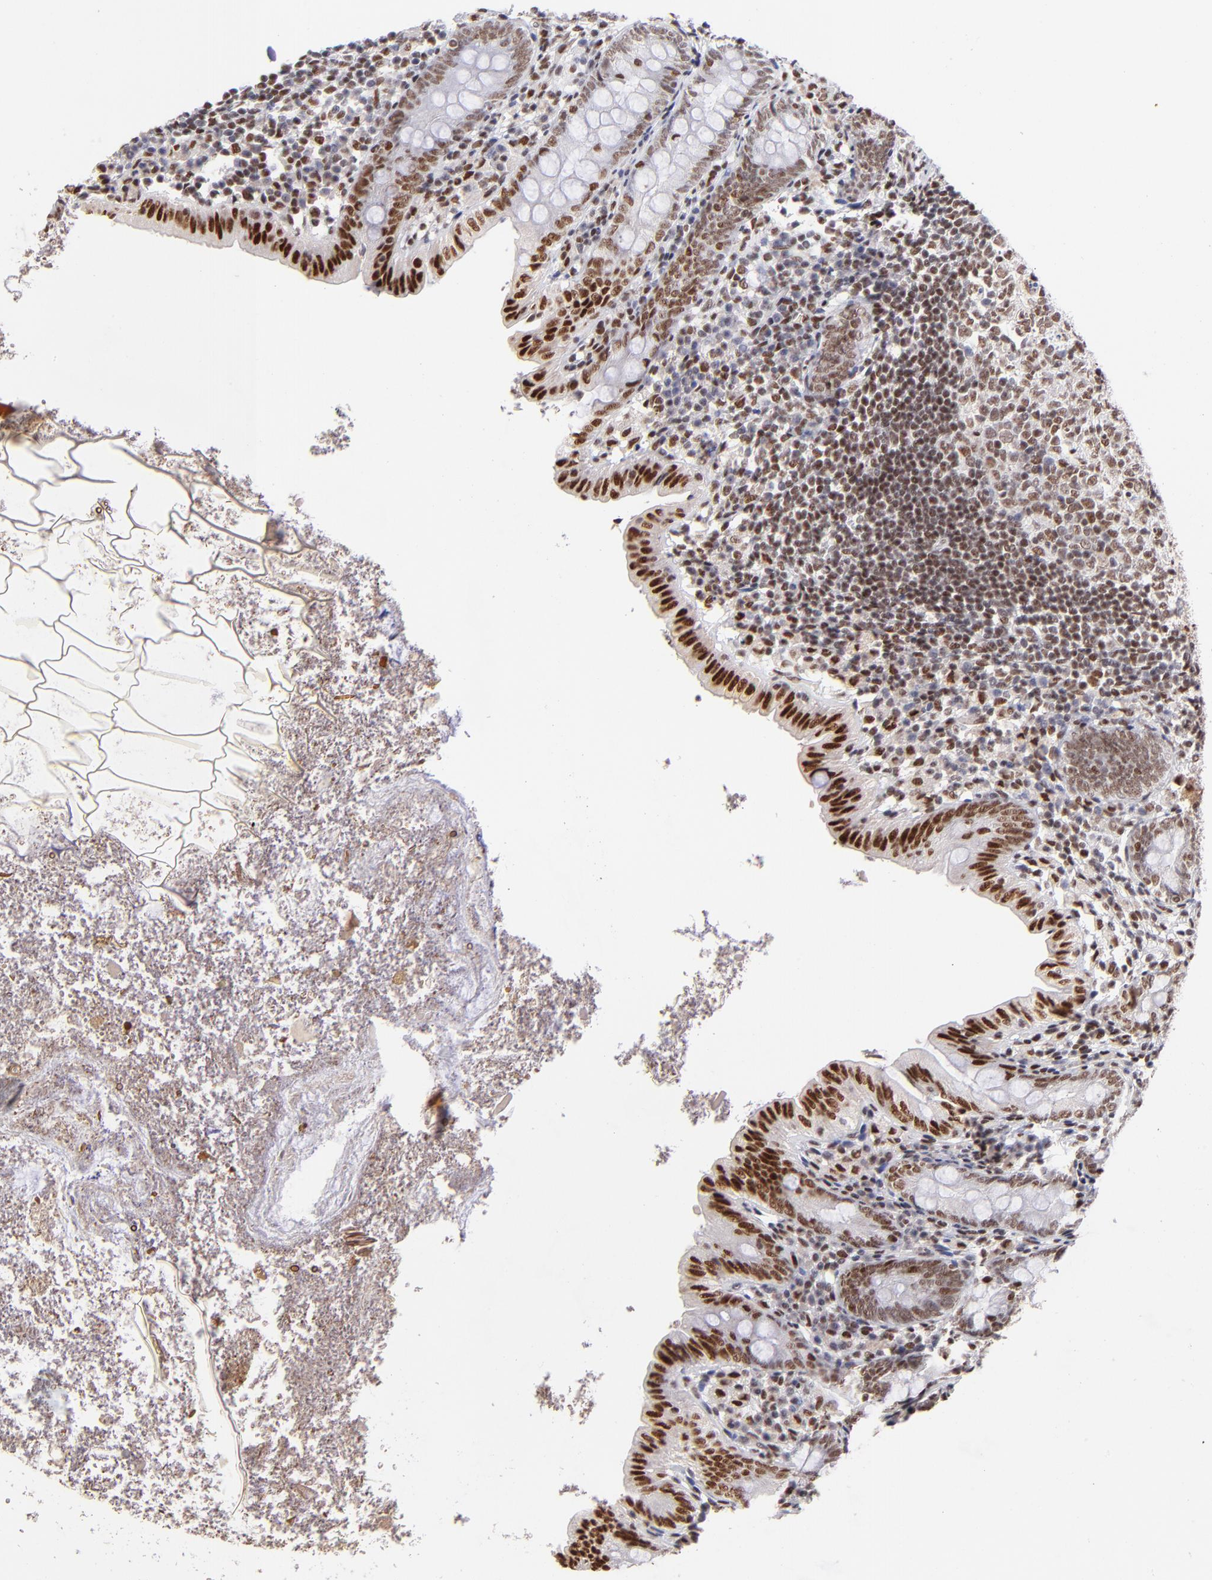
{"staining": {"intensity": "strong", "quantity": ">75%", "location": "nuclear"}, "tissue": "appendix", "cell_type": "Glandular cells", "image_type": "normal", "snomed": [{"axis": "morphology", "description": "Normal tissue, NOS"}, {"axis": "topography", "description": "Appendix"}], "caption": "Immunohistochemistry (IHC) photomicrograph of normal appendix stained for a protein (brown), which shows high levels of strong nuclear positivity in about >75% of glandular cells.", "gene": "MIDEAS", "patient": {"sex": "female", "age": 10}}